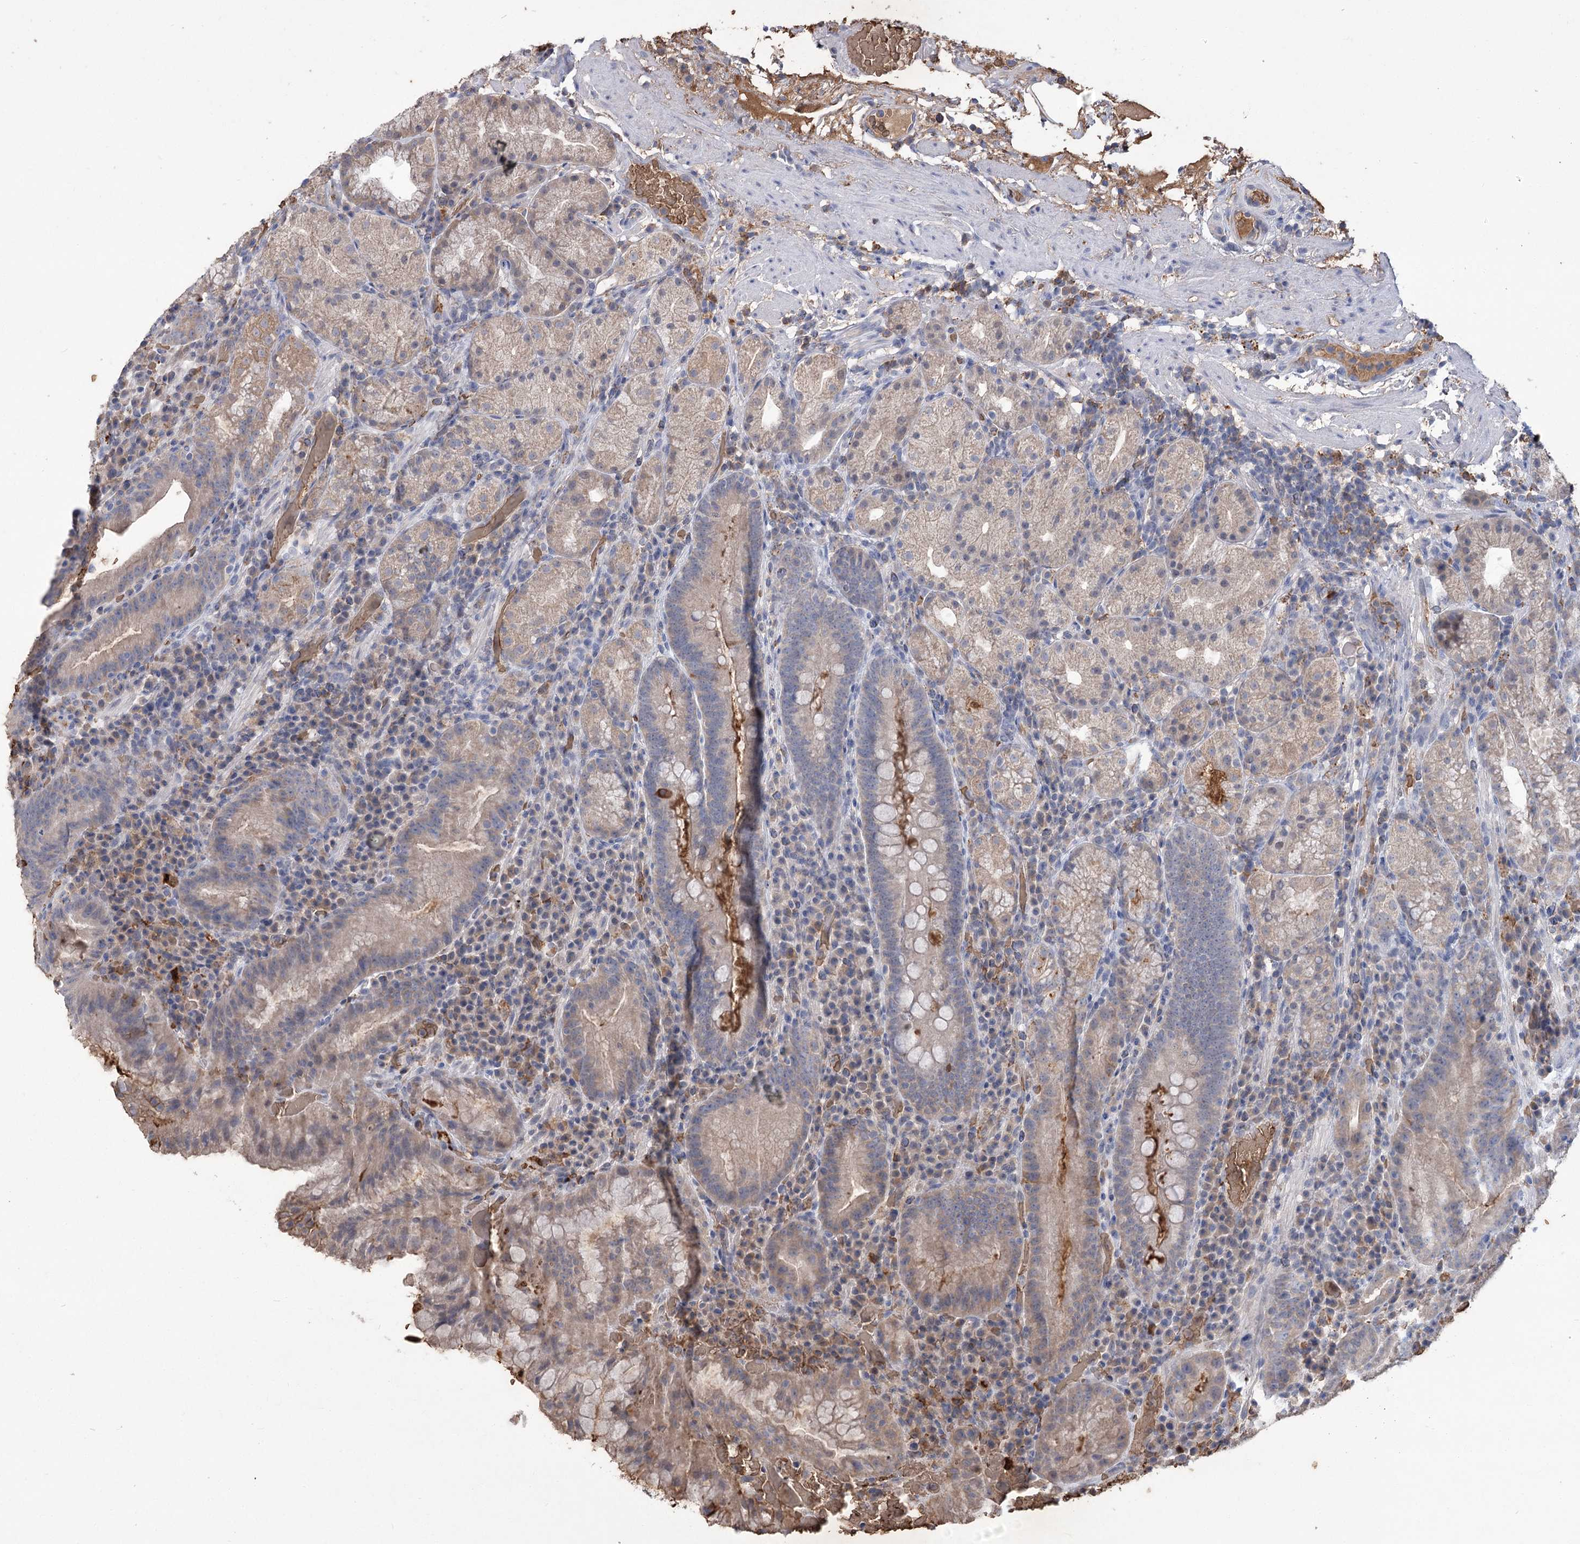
{"staining": {"intensity": "weak", "quantity": "25%-75%", "location": "cytoplasmic/membranous"}, "tissue": "stomach", "cell_type": "Glandular cells", "image_type": "normal", "snomed": [{"axis": "morphology", "description": "Normal tissue, NOS"}, {"axis": "morphology", "description": "Inflammation, NOS"}, {"axis": "topography", "description": "Stomach"}], "caption": "Immunohistochemistry photomicrograph of benign stomach: human stomach stained using immunohistochemistry displays low levels of weak protein expression localized specifically in the cytoplasmic/membranous of glandular cells, appearing as a cytoplasmic/membranous brown color.", "gene": "HBA1", "patient": {"sex": "male", "age": 79}}